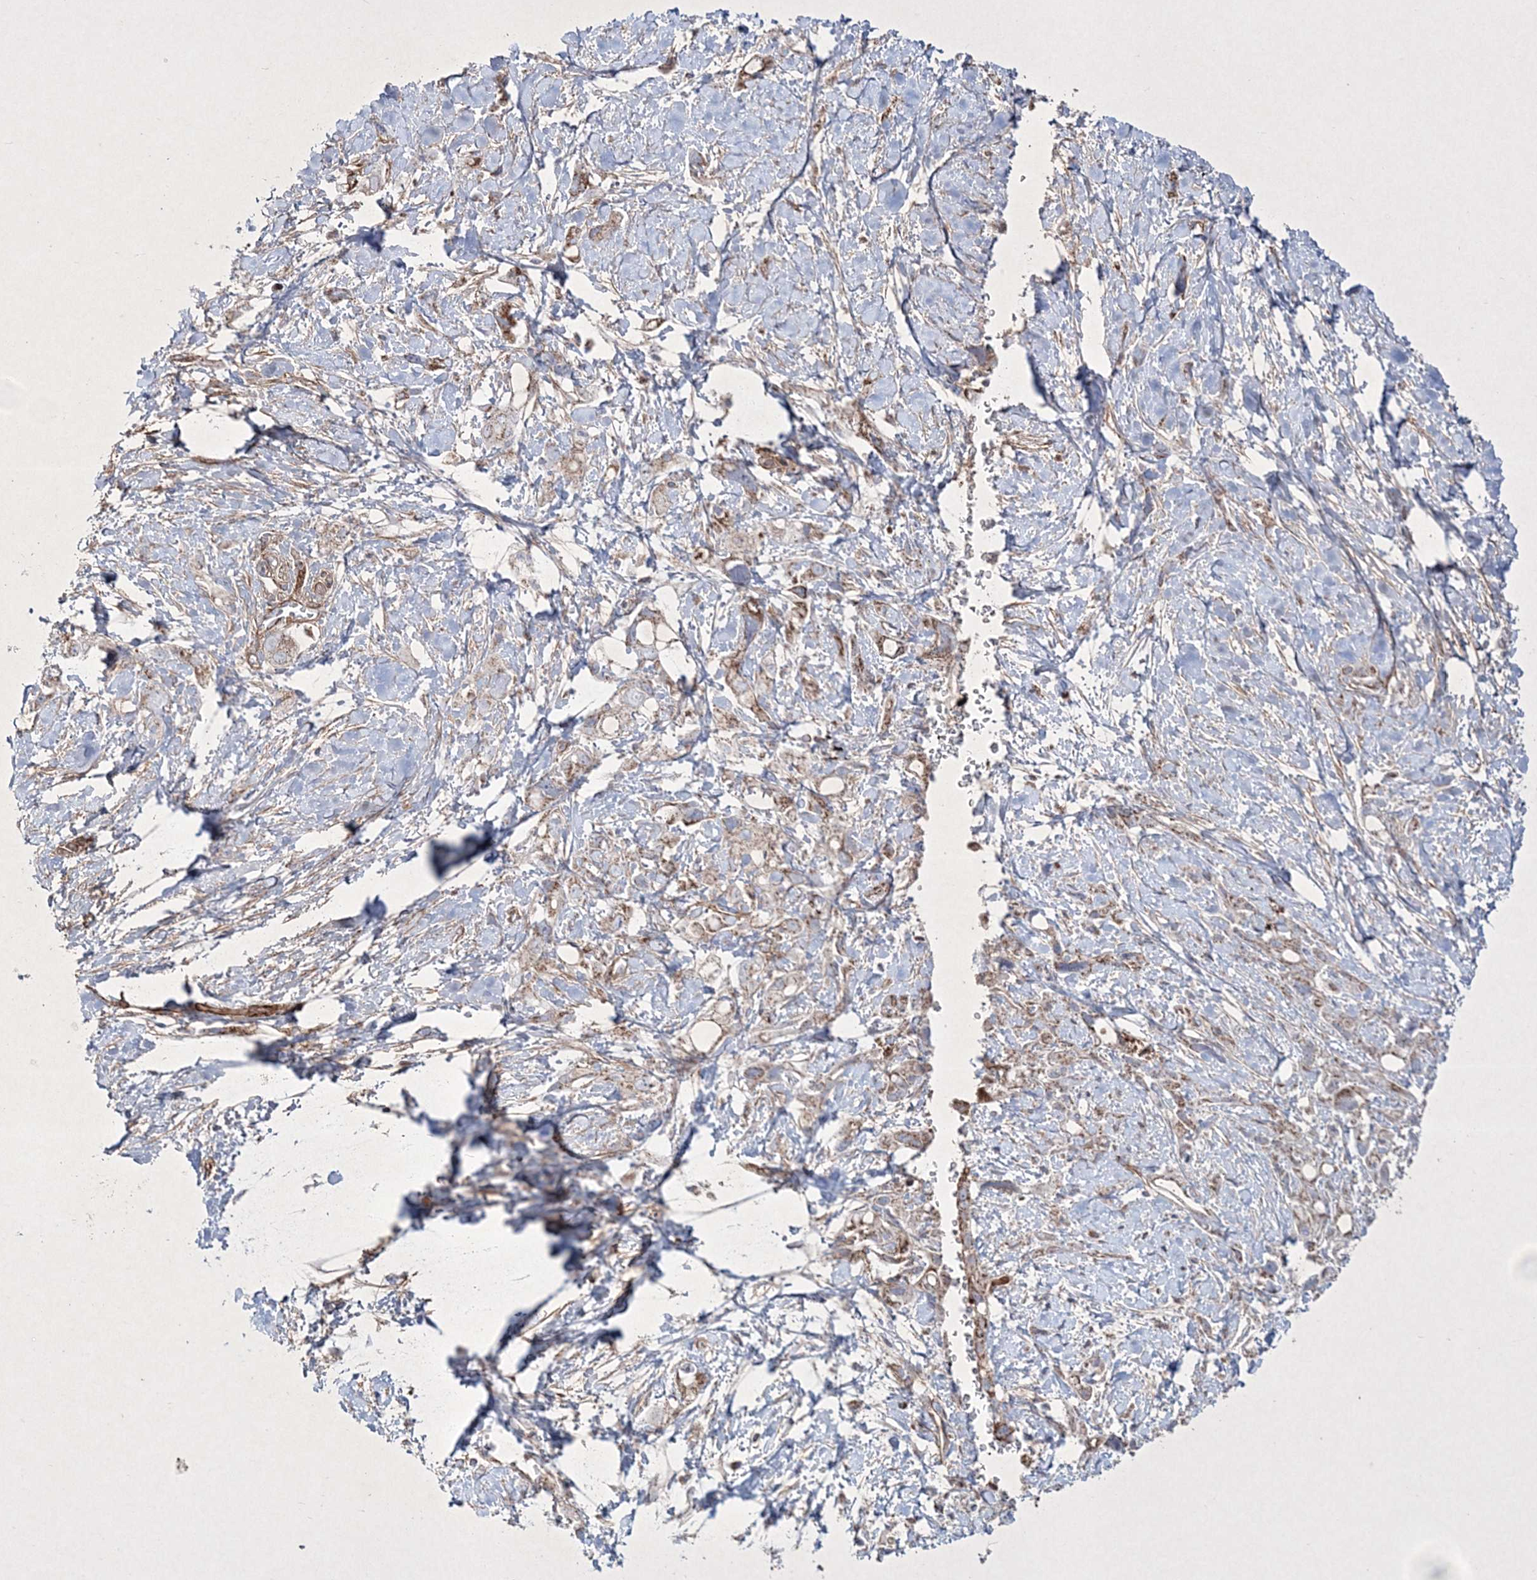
{"staining": {"intensity": "moderate", "quantity": "<25%", "location": "cytoplasmic/membranous"}, "tissue": "pancreatic cancer", "cell_type": "Tumor cells", "image_type": "cancer", "snomed": [{"axis": "morphology", "description": "Adenocarcinoma, NOS"}, {"axis": "topography", "description": "Pancreas"}], "caption": "A histopathology image of human pancreatic adenocarcinoma stained for a protein displays moderate cytoplasmic/membranous brown staining in tumor cells.", "gene": "RICTOR", "patient": {"sex": "female", "age": 56}}